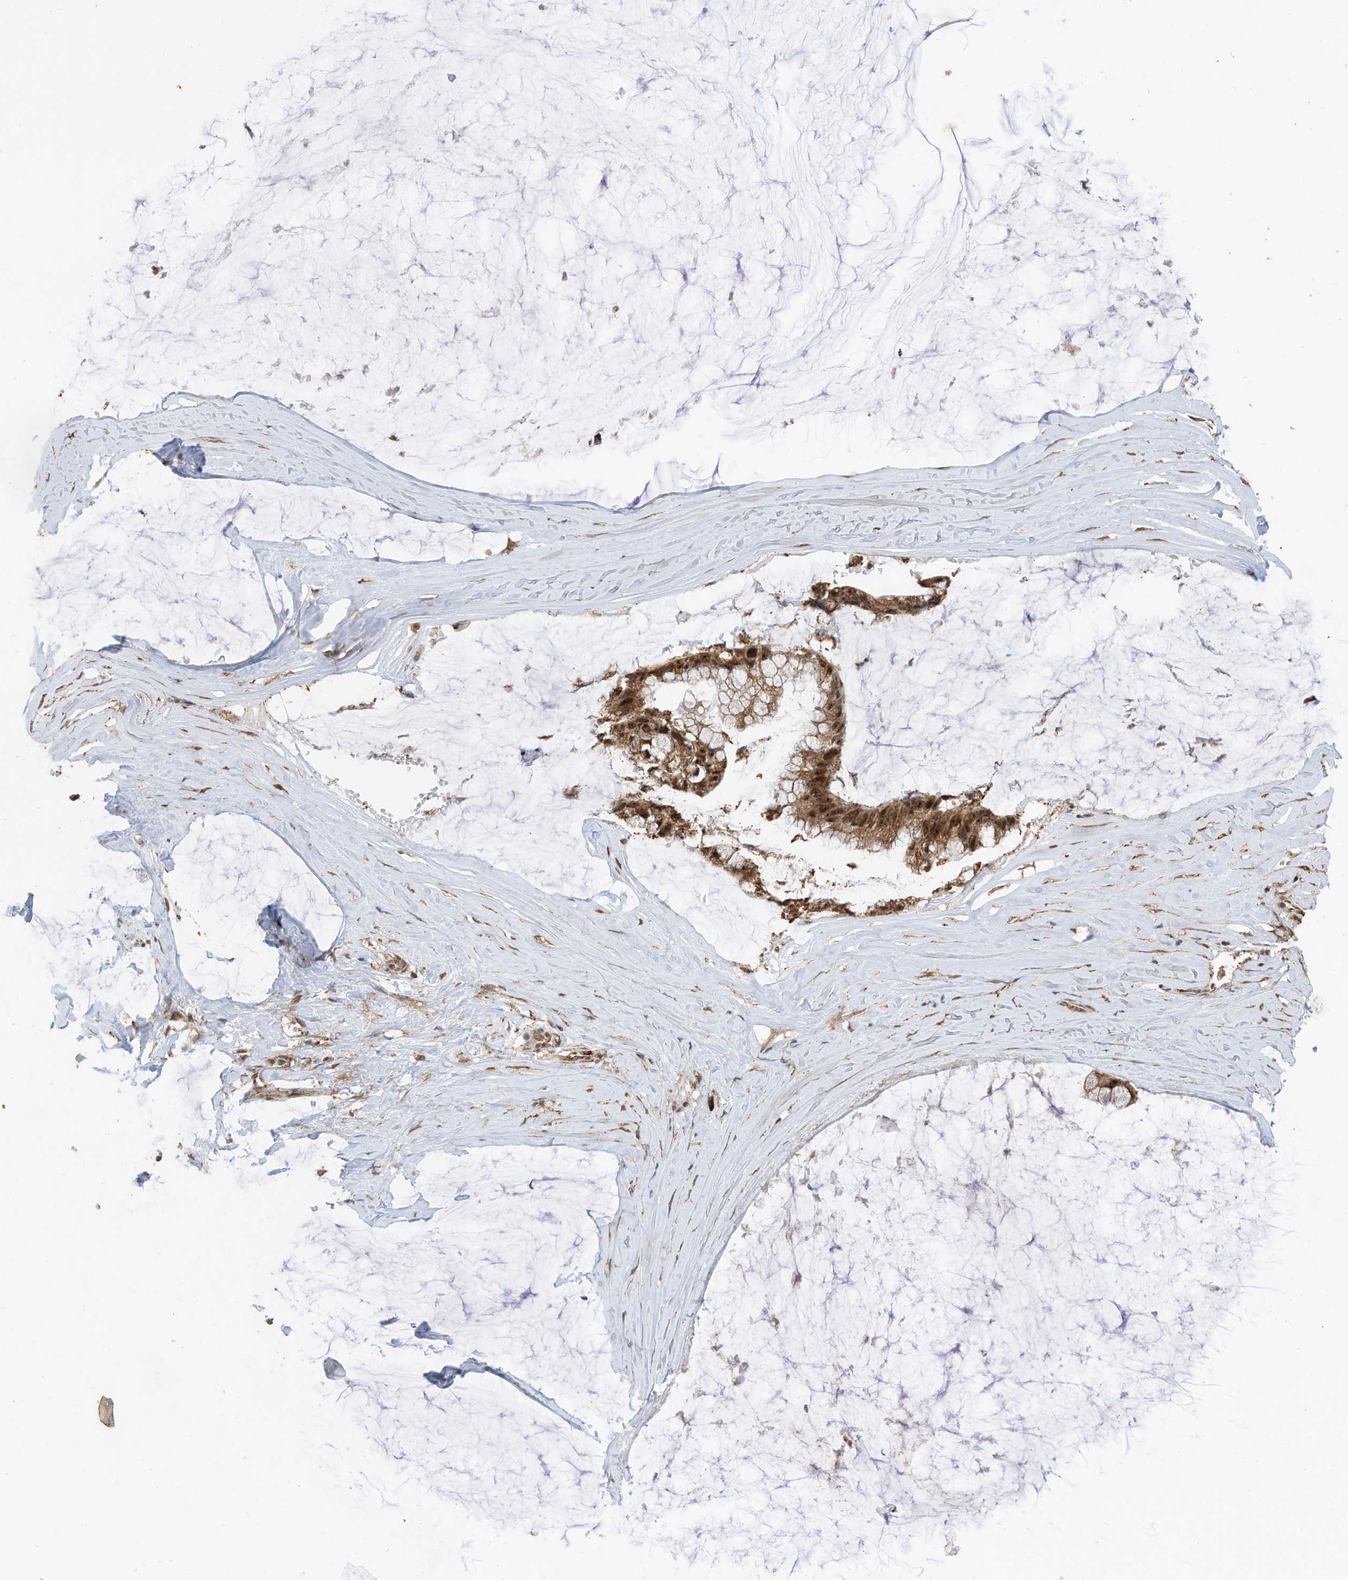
{"staining": {"intensity": "moderate", "quantity": ">75%", "location": "cytoplasmic/membranous,nuclear"}, "tissue": "ovarian cancer", "cell_type": "Tumor cells", "image_type": "cancer", "snomed": [{"axis": "morphology", "description": "Cystadenocarcinoma, mucinous, NOS"}, {"axis": "topography", "description": "Ovary"}], "caption": "Immunohistochemistry micrograph of neoplastic tissue: mucinous cystadenocarcinoma (ovarian) stained using IHC displays medium levels of moderate protein expression localized specifically in the cytoplasmic/membranous and nuclear of tumor cells, appearing as a cytoplasmic/membranous and nuclear brown color.", "gene": "ERLEC1", "patient": {"sex": "female", "age": 39}}